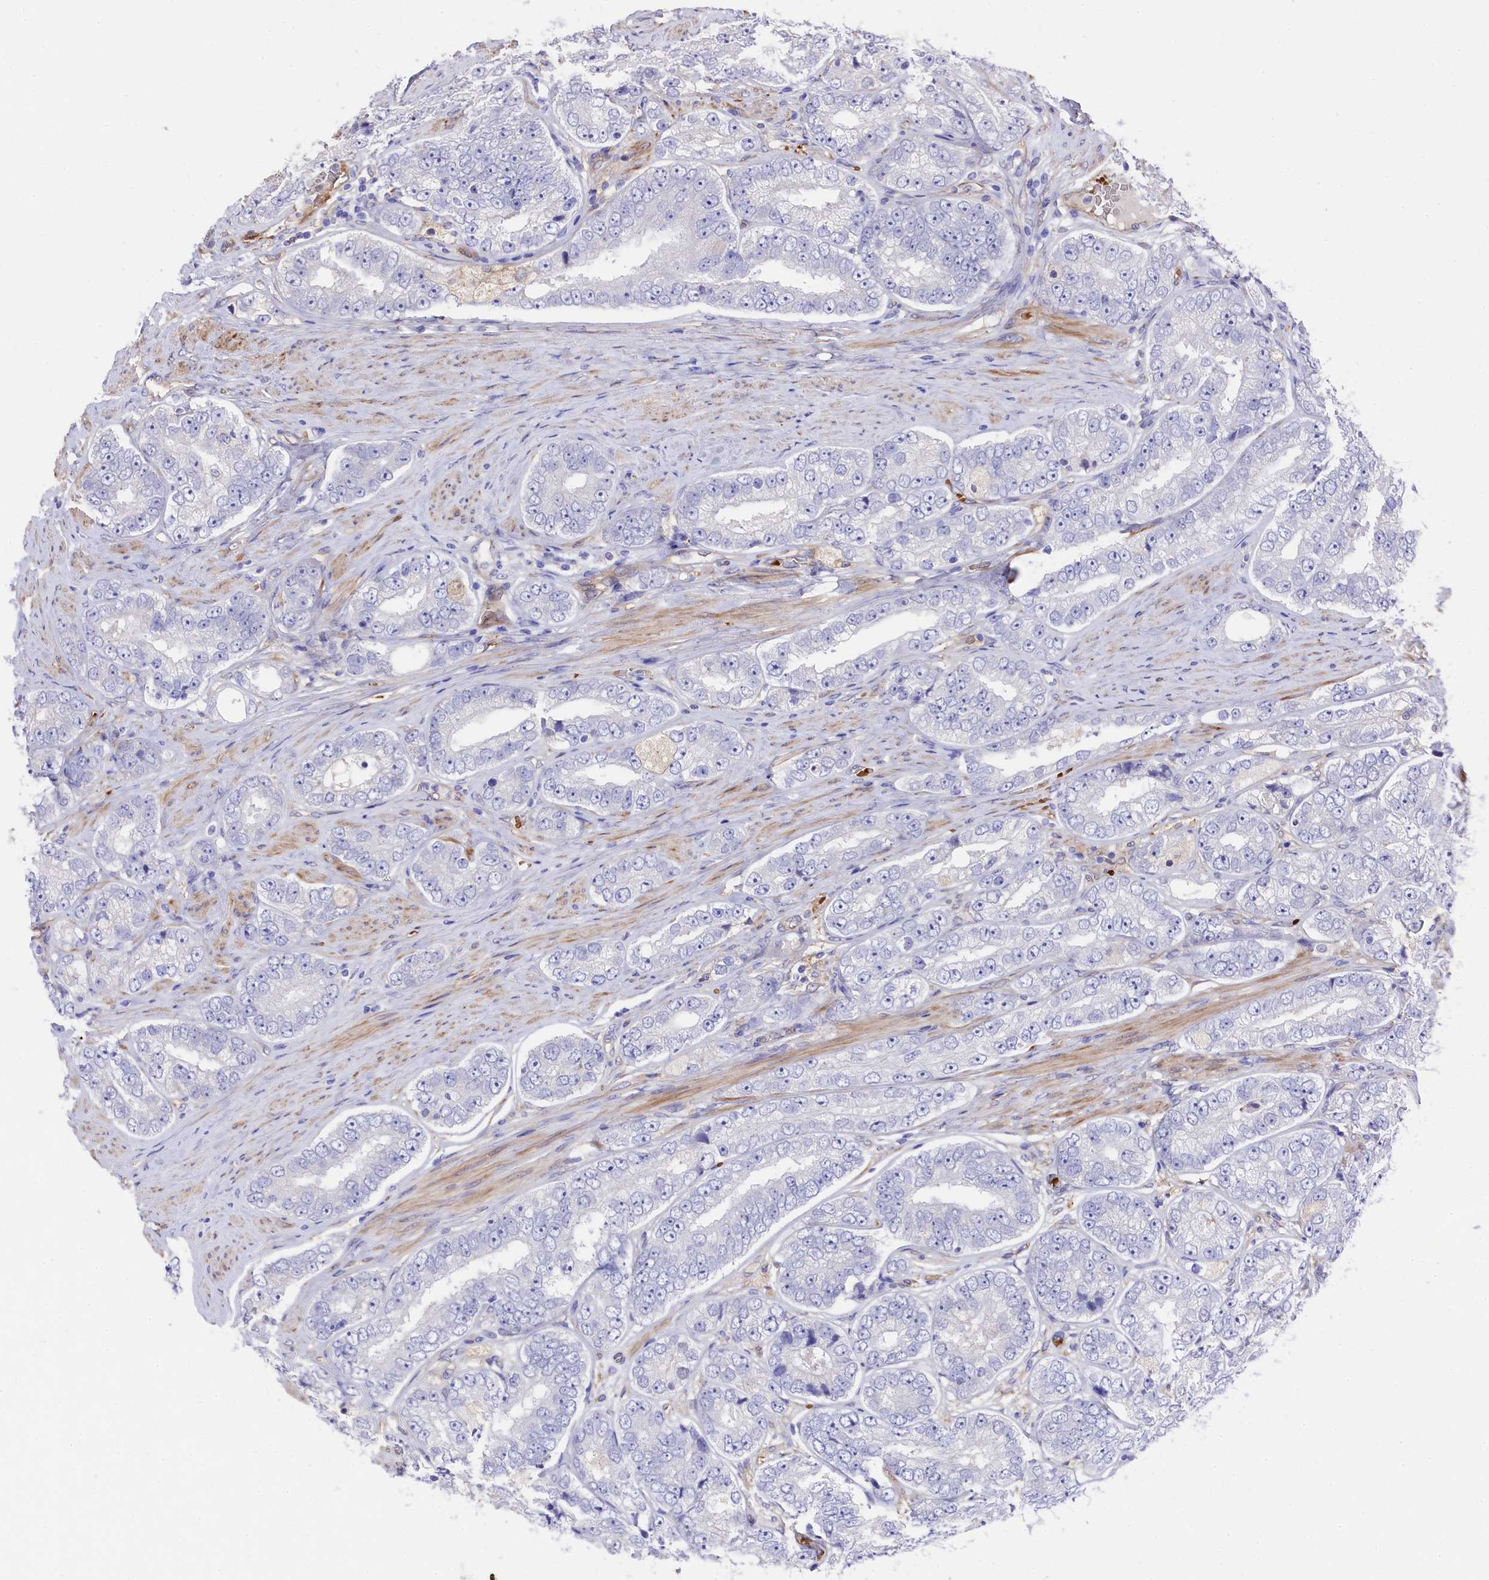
{"staining": {"intensity": "moderate", "quantity": "<25%", "location": "cytoplasmic/membranous"}, "tissue": "prostate cancer", "cell_type": "Tumor cells", "image_type": "cancer", "snomed": [{"axis": "morphology", "description": "Adenocarcinoma, High grade"}, {"axis": "topography", "description": "Prostate"}], "caption": "The histopathology image displays a brown stain indicating the presence of a protein in the cytoplasmic/membranous of tumor cells in adenocarcinoma (high-grade) (prostate).", "gene": "LHFPL4", "patient": {"sex": "male", "age": 56}}